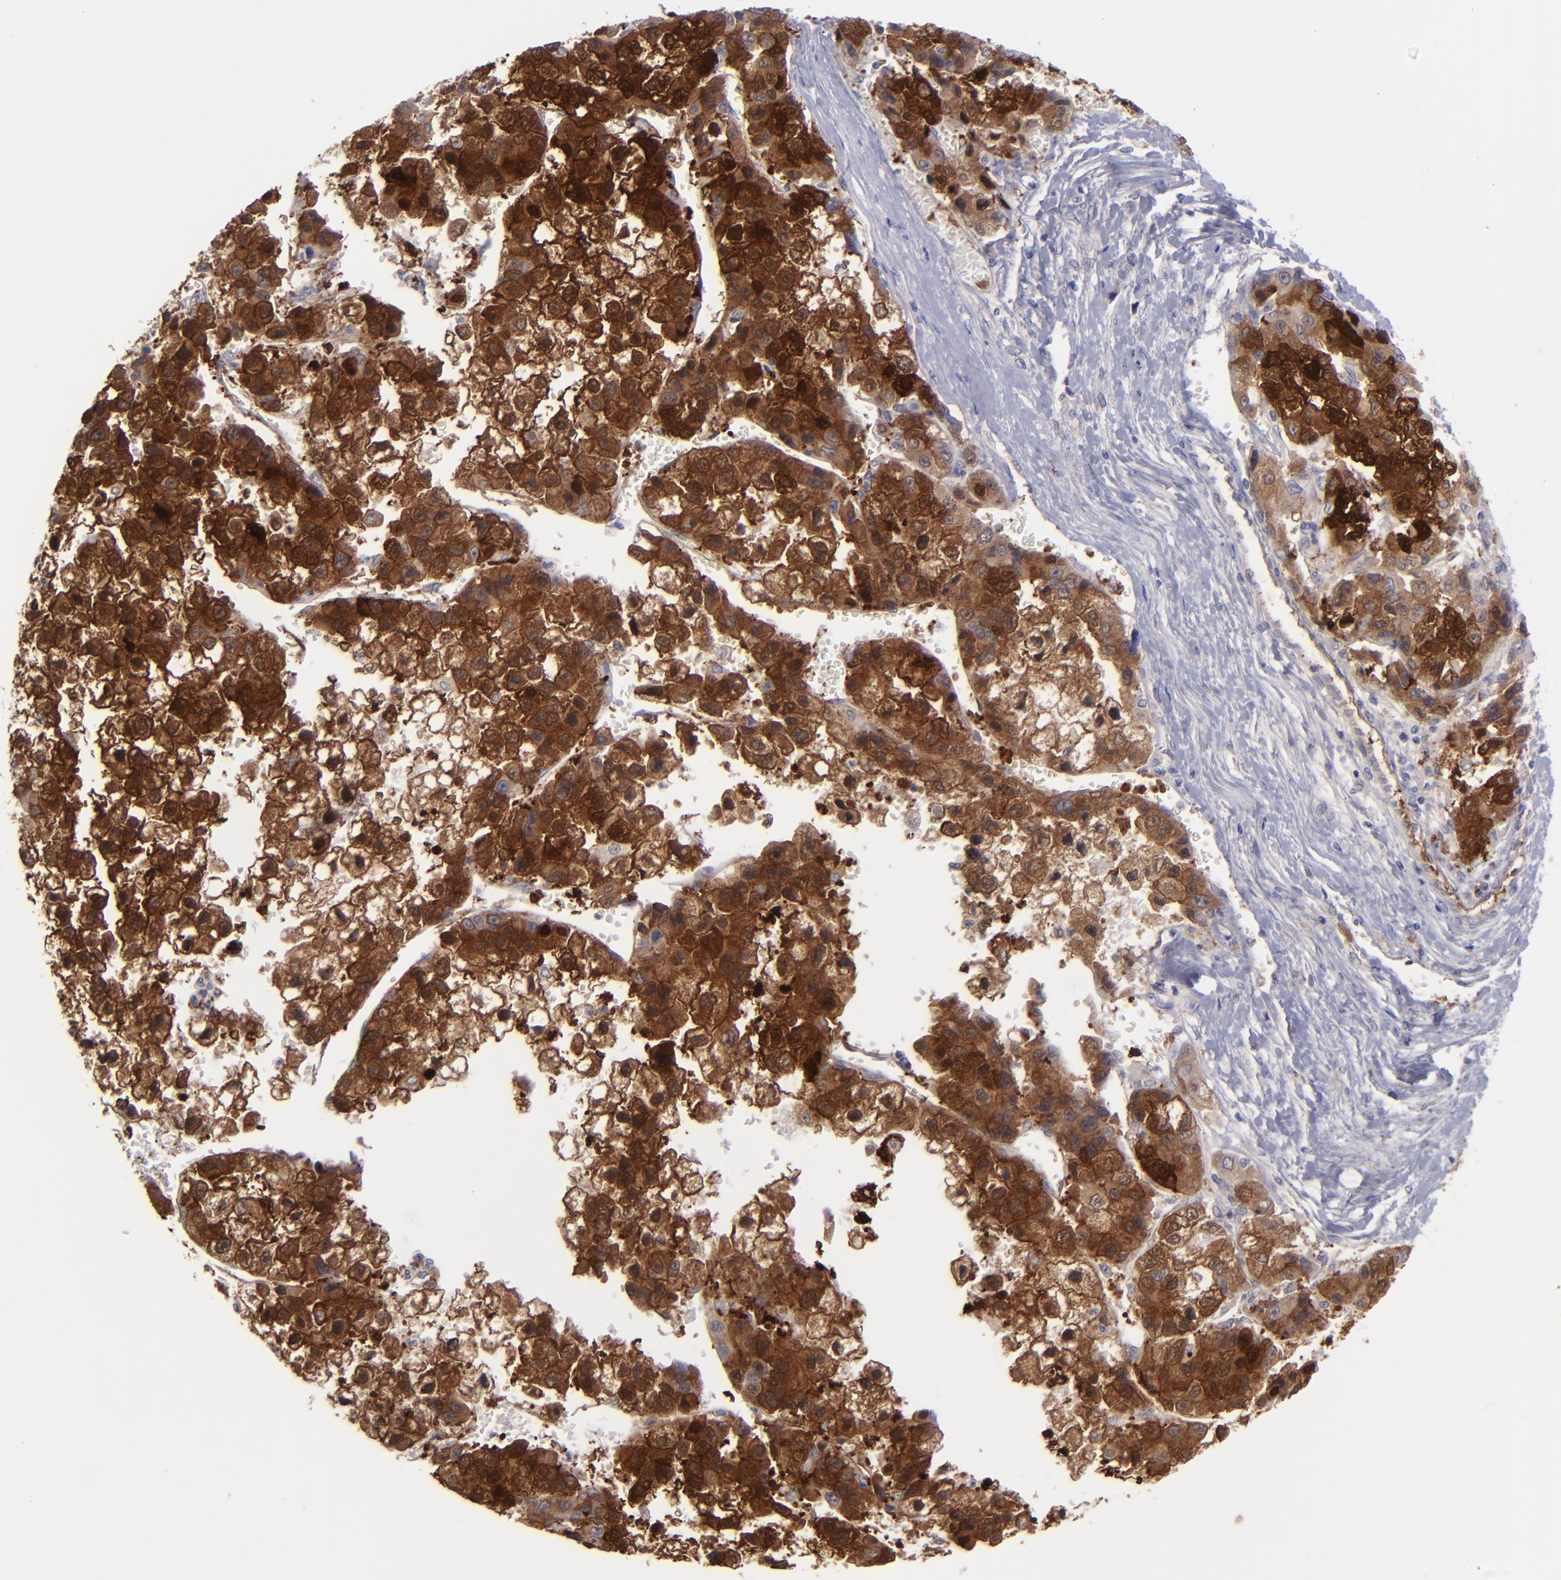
{"staining": {"intensity": "strong", "quantity": ">75%", "location": "cytoplasmic/membranous"}, "tissue": "liver cancer", "cell_type": "Tumor cells", "image_type": "cancer", "snomed": [{"axis": "morphology", "description": "Carcinoma, Hepatocellular, NOS"}, {"axis": "topography", "description": "Liver"}], "caption": "Liver hepatocellular carcinoma stained with immunohistochemistry displays strong cytoplasmic/membranous staining in about >75% of tumor cells.", "gene": "EVPL", "patient": {"sex": "female", "age": 66}}